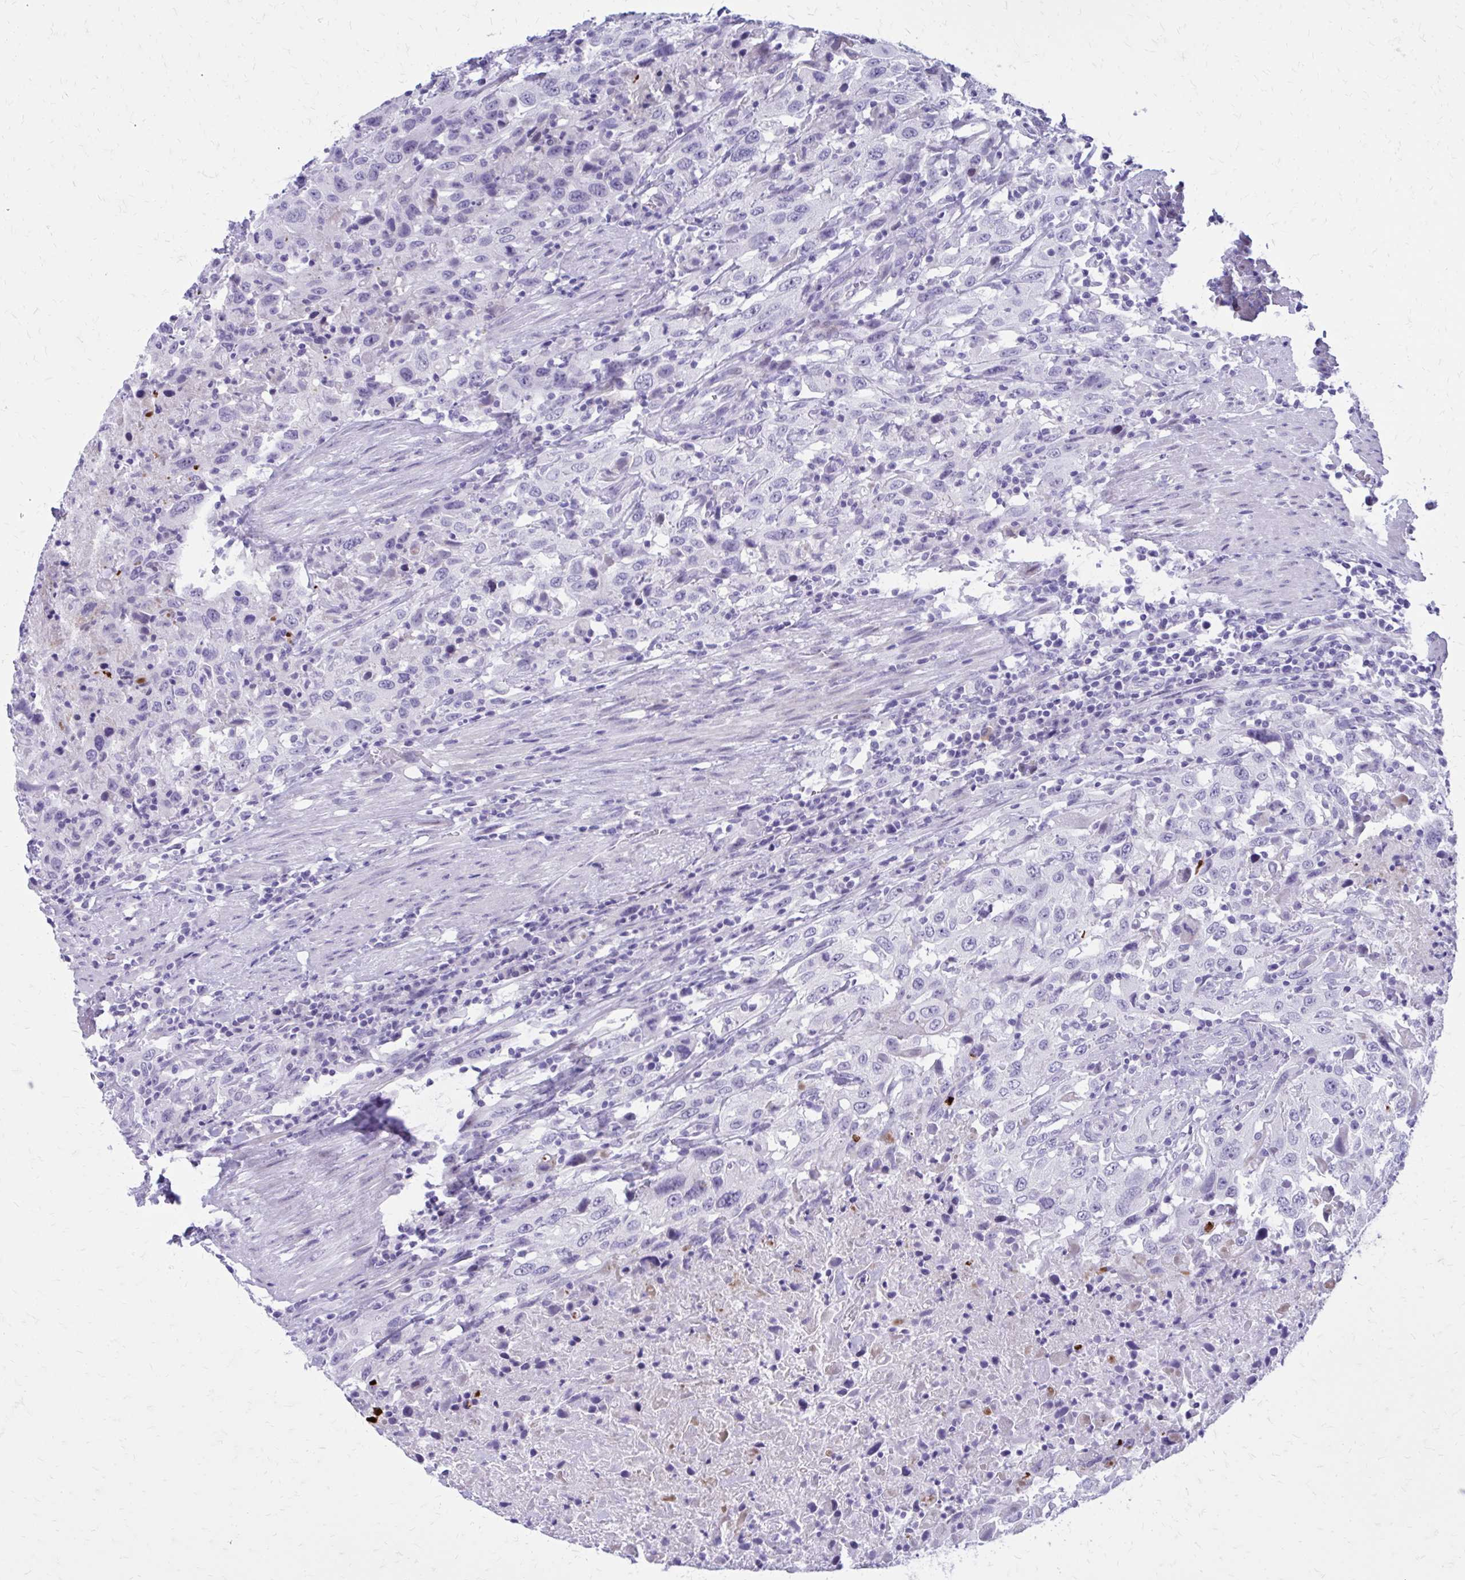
{"staining": {"intensity": "negative", "quantity": "none", "location": "none"}, "tissue": "urothelial cancer", "cell_type": "Tumor cells", "image_type": "cancer", "snomed": [{"axis": "morphology", "description": "Urothelial carcinoma, High grade"}, {"axis": "topography", "description": "Urinary bladder"}], "caption": "This is an immunohistochemistry photomicrograph of urothelial carcinoma (high-grade). There is no expression in tumor cells.", "gene": "LCN15", "patient": {"sex": "male", "age": 61}}